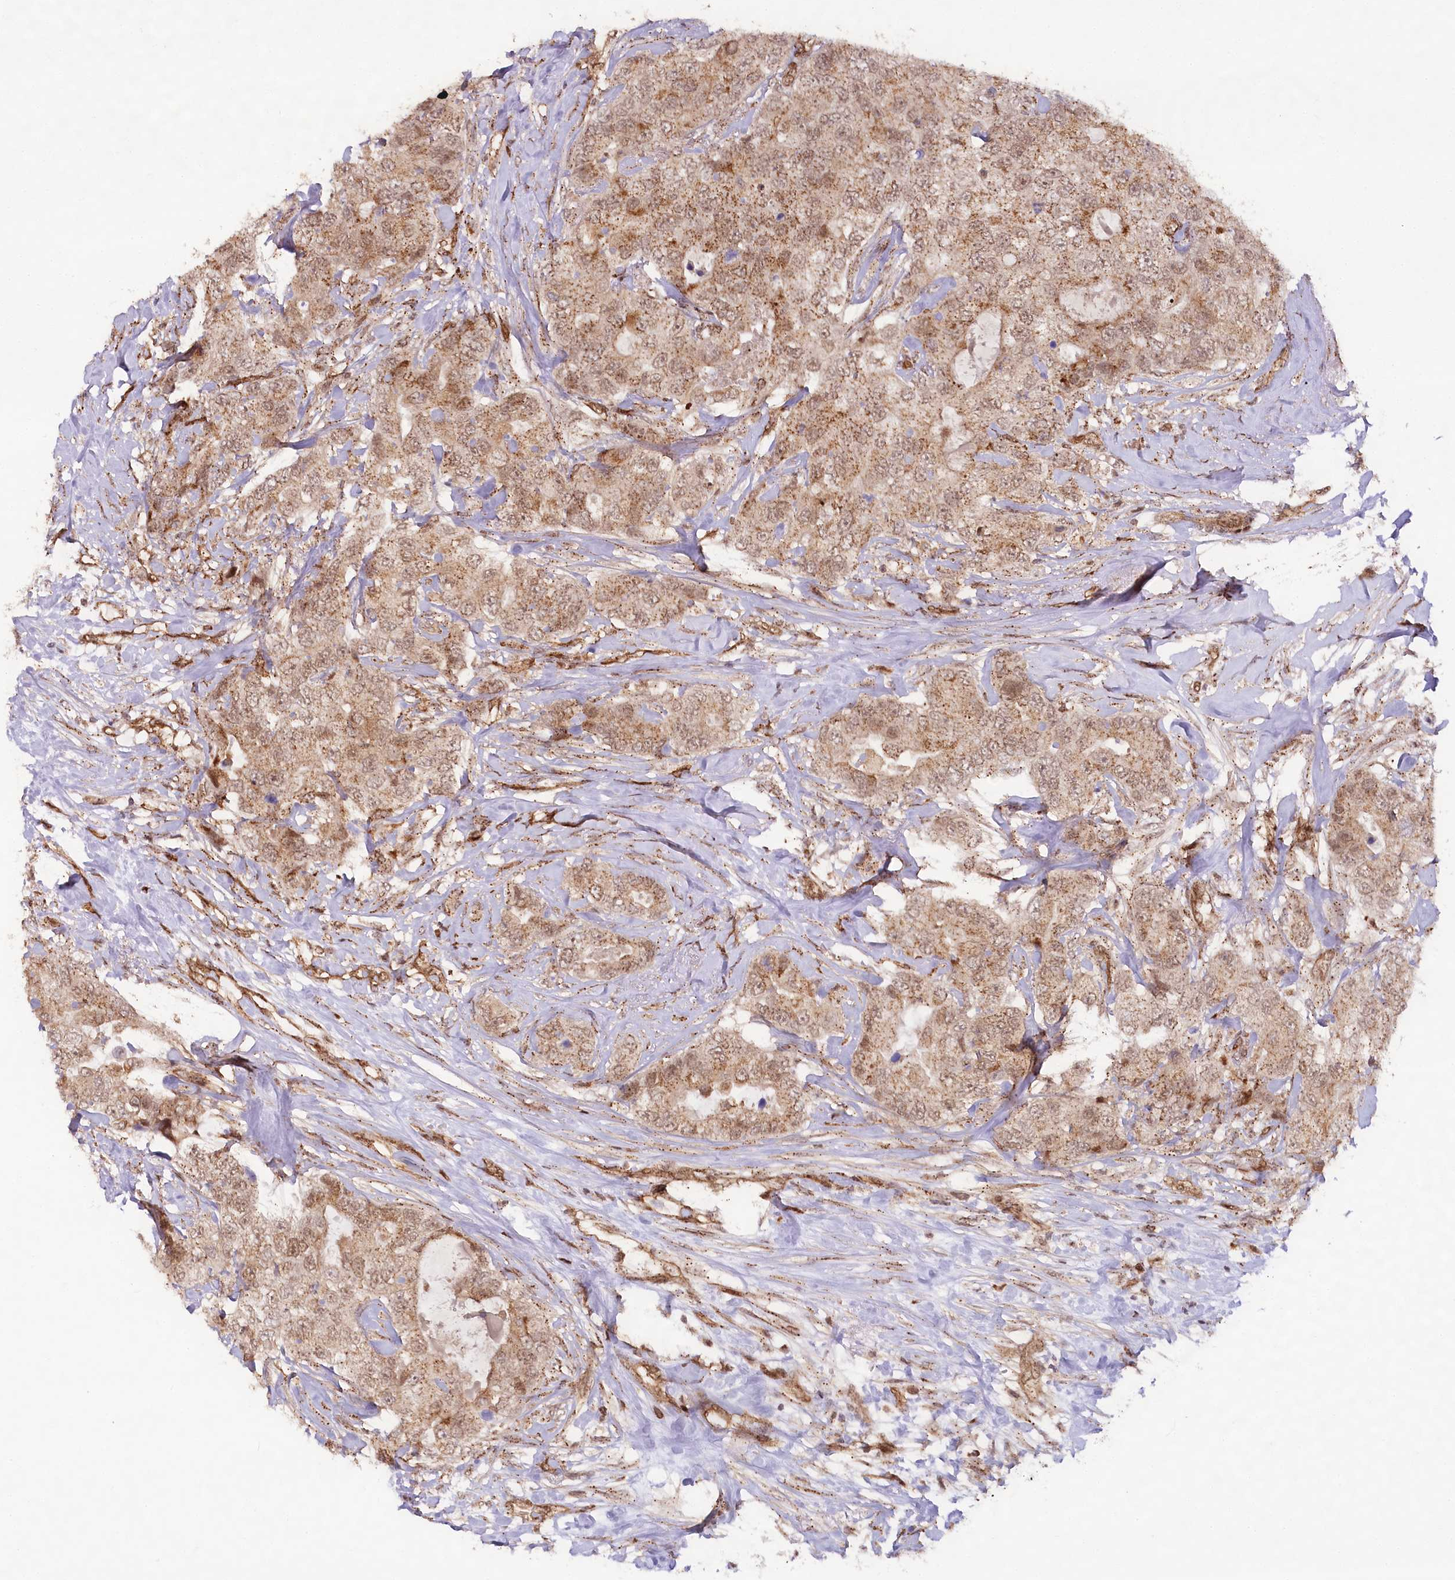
{"staining": {"intensity": "moderate", "quantity": ">75%", "location": "cytoplasmic/membranous"}, "tissue": "breast cancer", "cell_type": "Tumor cells", "image_type": "cancer", "snomed": [{"axis": "morphology", "description": "Duct carcinoma"}, {"axis": "topography", "description": "Breast"}], "caption": "Breast cancer tissue exhibits moderate cytoplasmic/membranous positivity in approximately >75% of tumor cells, visualized by immunohistochemistry.", "gene": "COPG1", "patient": {"sex": "female", "age": 62}}